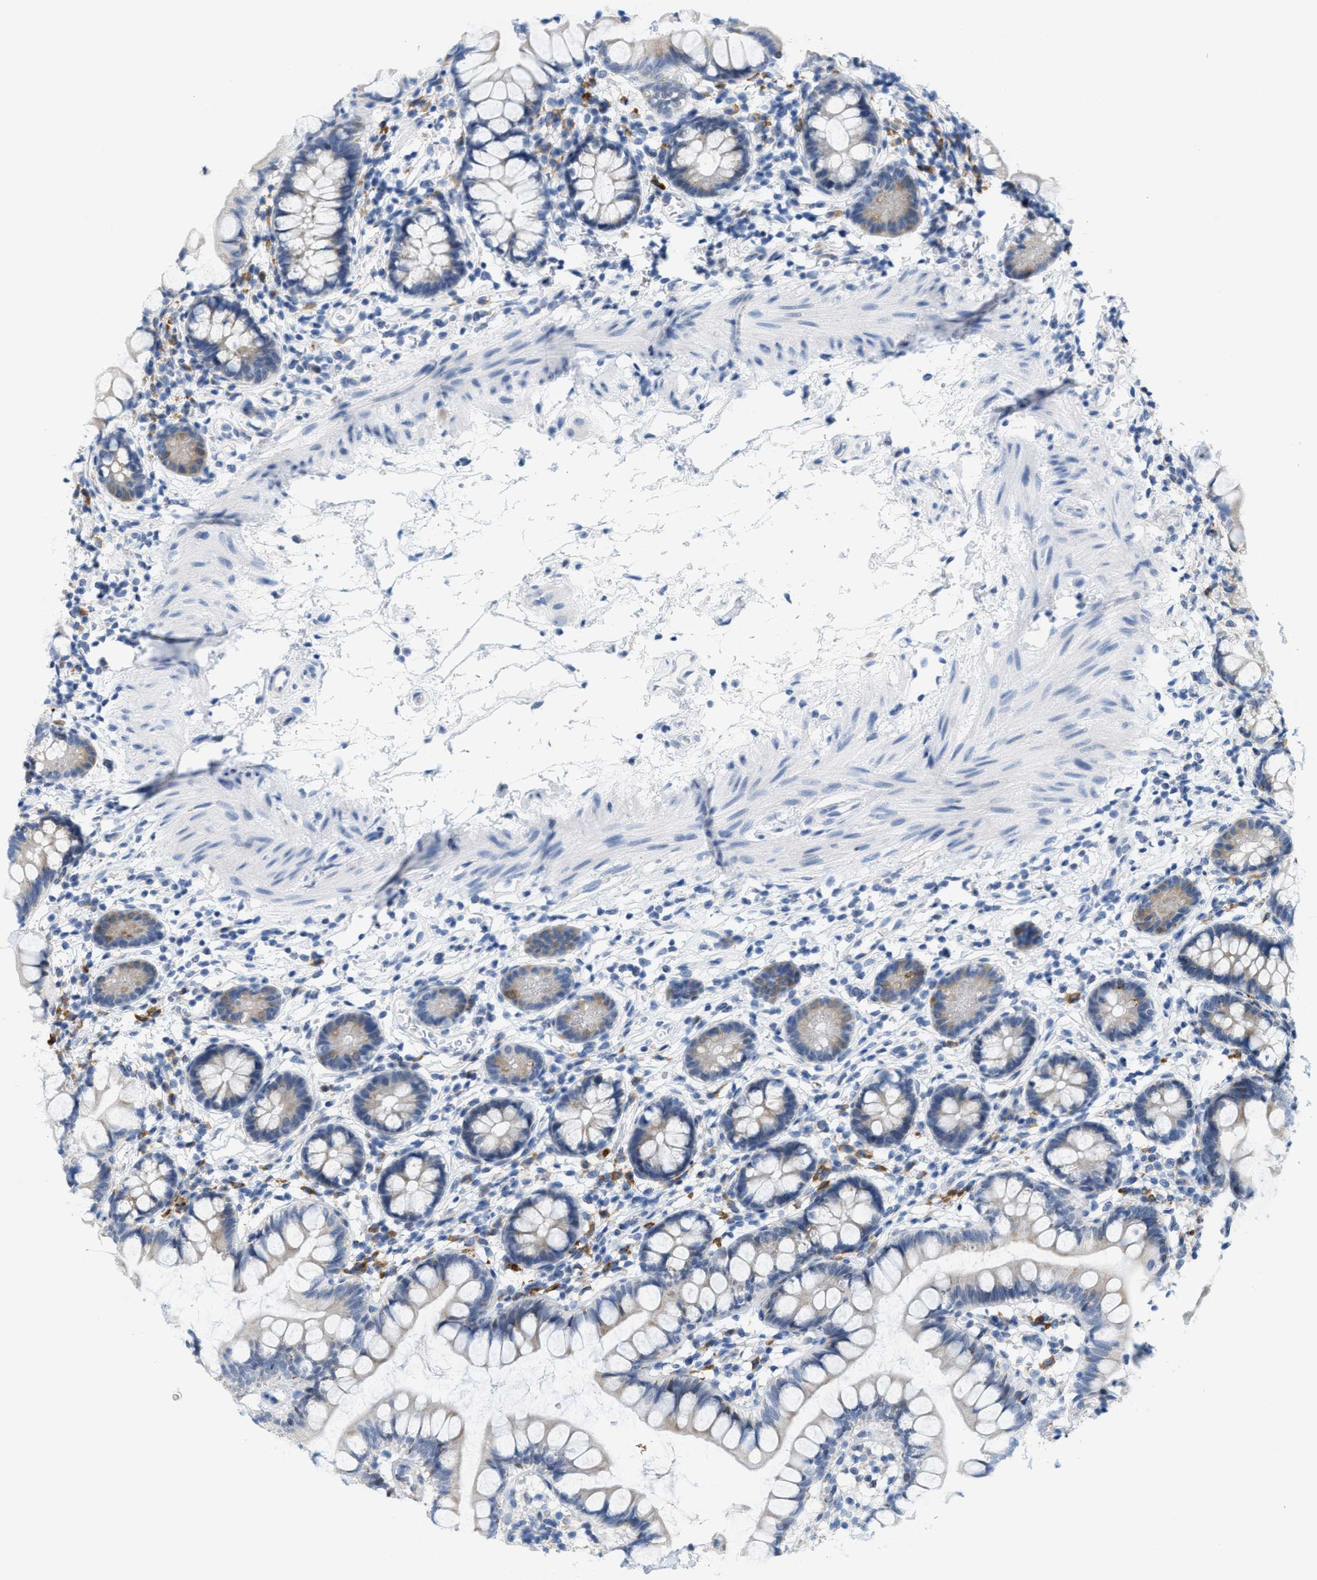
{"staining": {"intensity": "moderate", "quantity": "<25%", "location": "cytoplasmic/membranous"}, "tissue": "small intestine", "cell_type": "Glandular cells", "image_type": "normal", "snomed": [{"axis": "morphology", "description": "Normal tissue, NOS"}, {"axis": "topography", "description": "Small intestine"}], "caption": "Glandular cells demonstrate low levels of moderate cytoplasmic/membranous expression in approximately <25% of cells in unremarkable human small intestine.", "gene": "KIFC3", "patient": {"sex": "female", "age": 84}}